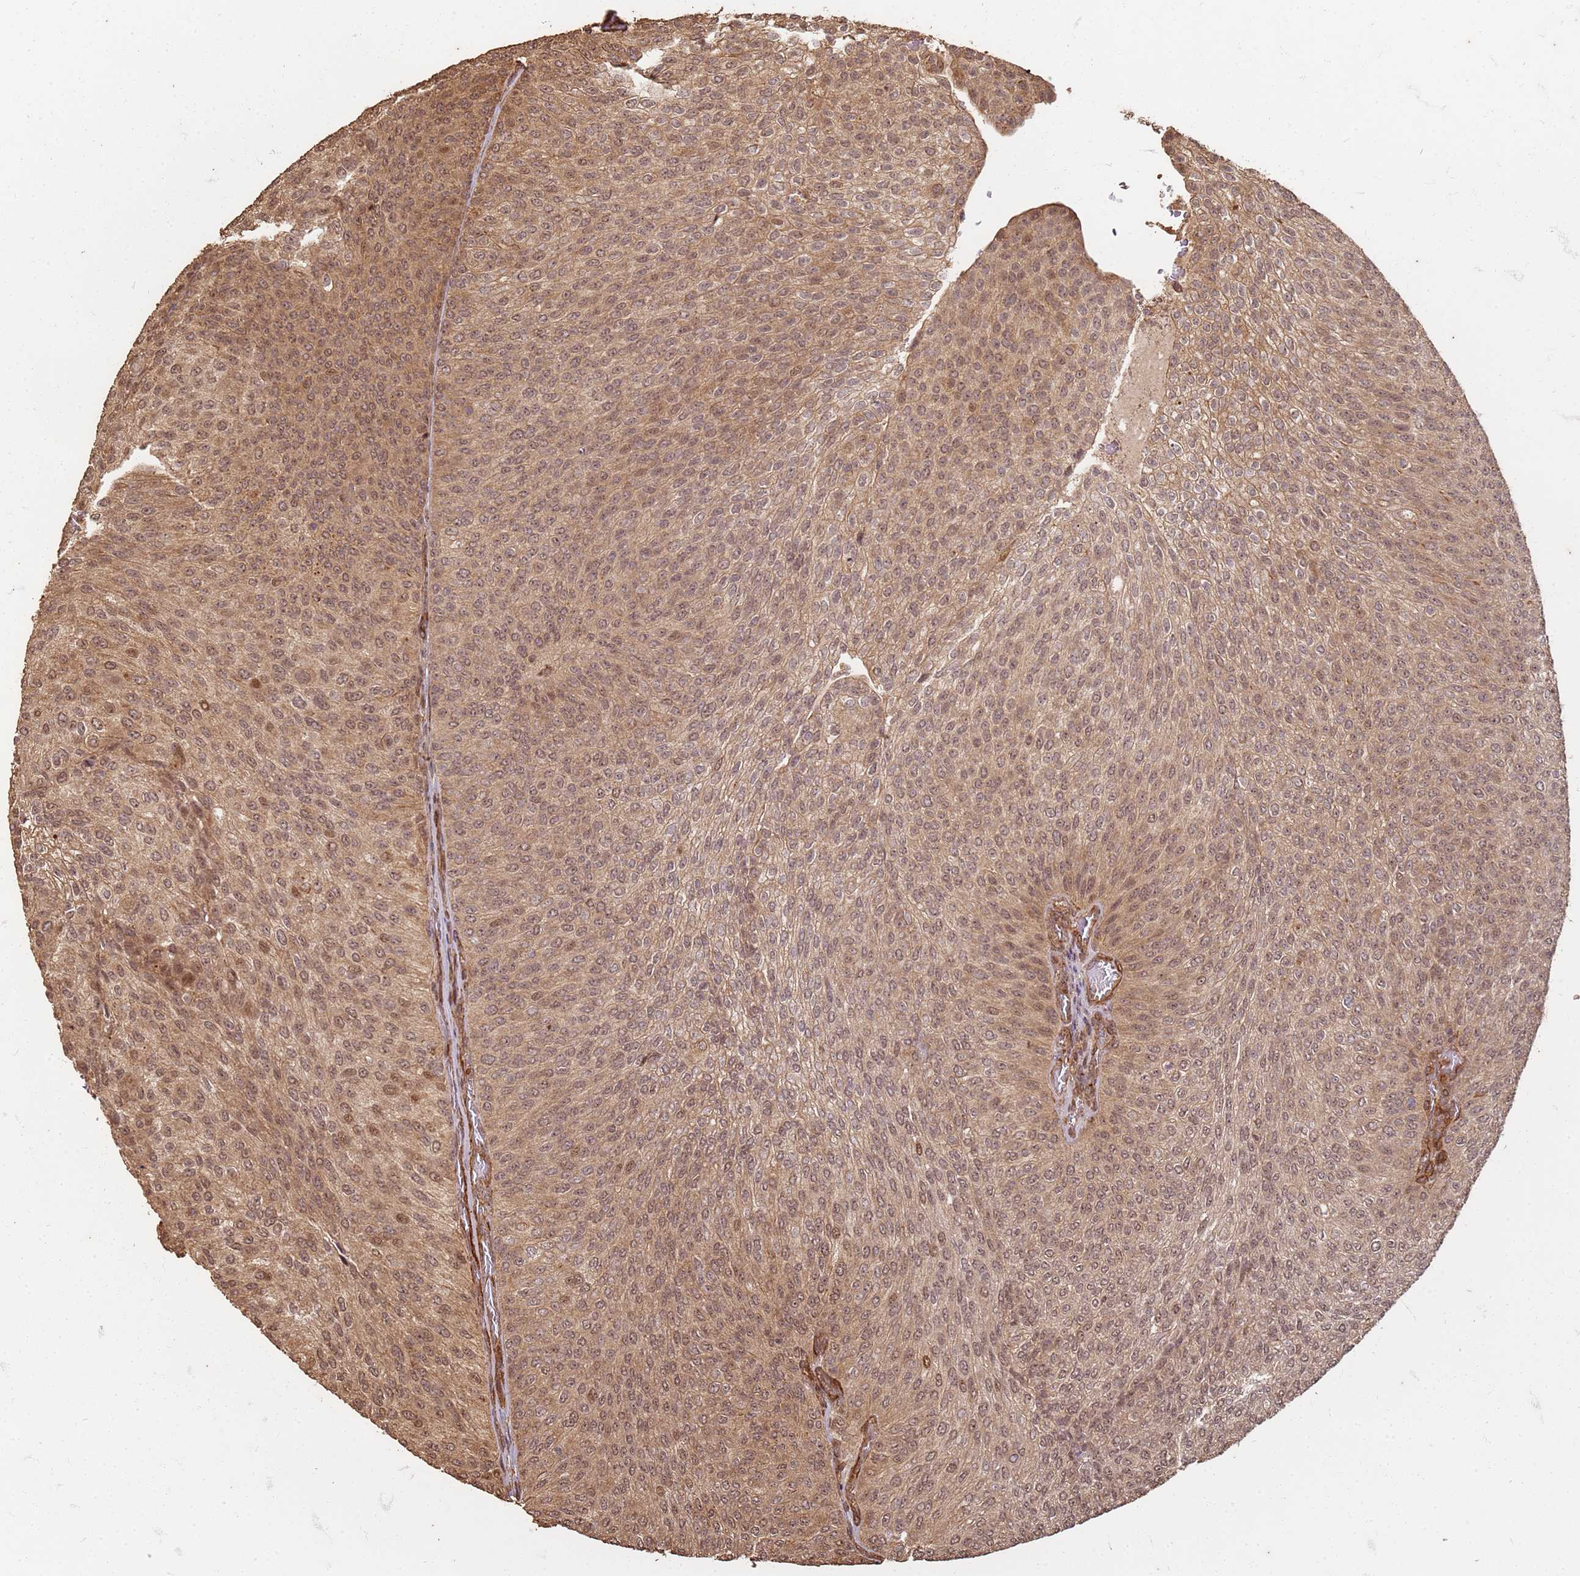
{"staining": {"intensity": "moderate", "quantity": ">75%", "location": "cytoplasmic/membranous,nuclear"}, "tissue": "urothelial cancer", "cell_type": "Tumor cells", "image_type": "cancer", "snomed": [{"axis": "morphology", "description": "Urothelial carcinoma, High grade"}, {"axis": "topography", "description": "Urinary bladder"}], "caption": "Human high-grade urothelial carcinoma stained for a protein (brown) demonstrates moderate cytoplasmic/membranous and nuclear positive positivity in about >75% of tumor cells.", "gene": "KIF26A", "patient": {"sex": "female", "age": 79}}